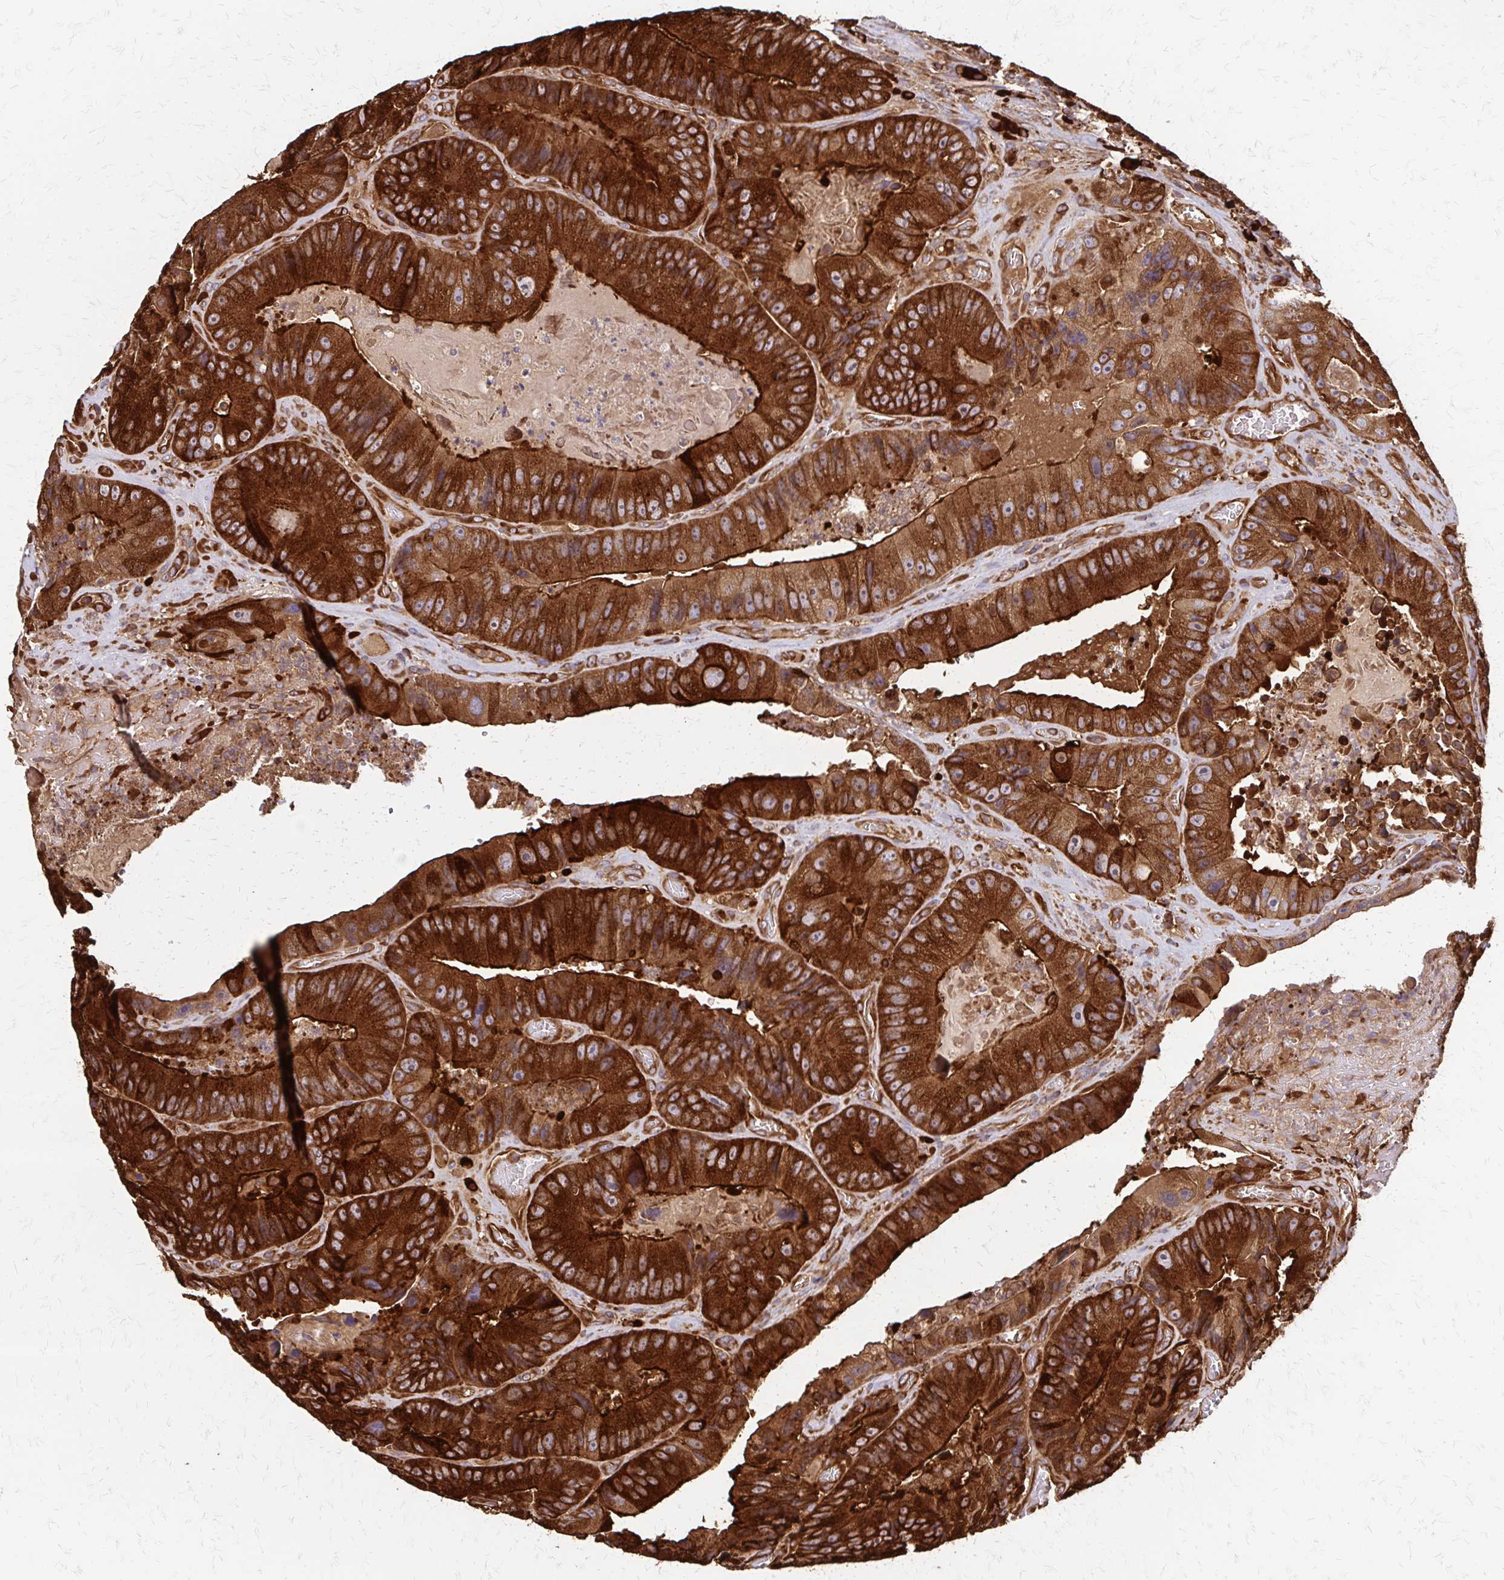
{"staining": {"intensity": "strong", "quantity": ">75%", "location": "cytoplasmic/membranous"}, "tissue": "colorectal cancer", "cell_type": "Tumor cells", "image_type": "cancer", "snomed": [{"axis": "morphology", "description": "Adenocarcinoma, NOS"}, {"axis": "topography", "description": "Colon"}], "caption": "Protein staining shows strong cytoplasmic/membranous positivity in about >75% of tumor cells in colorectal cancer (adenocarcinoma). Using DAB (brown) and hematoxylin (blue) stains, captured at high magnification using brightfield microscopy.", "gene": "EEF2", "patient": {"sex": "female", "age": 86}}